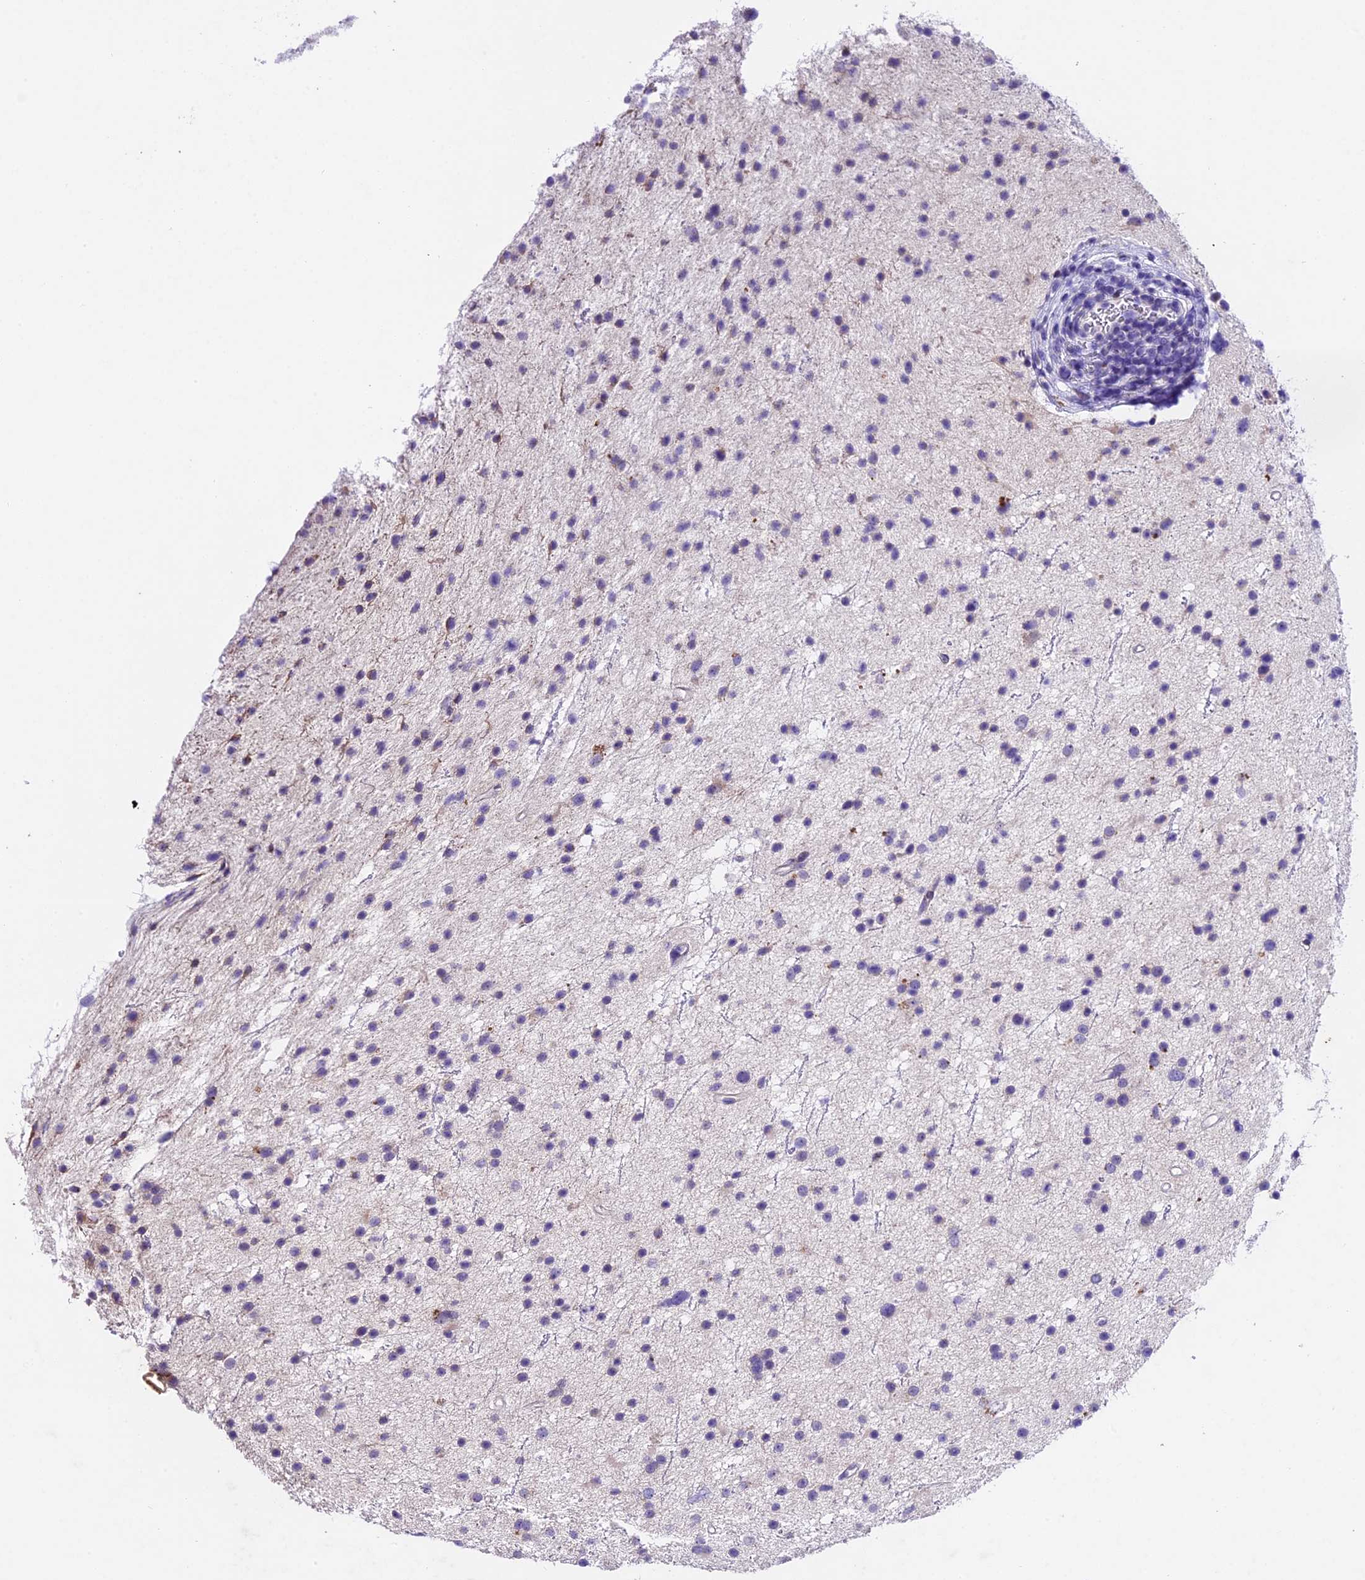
{"staining": {"intensity": "negative", "quantity": "none", "location": "none"}, "tissue": "glioma", "cell_type": "Tumor cells", "image_type": "cancer", "snomed": [{"axis": "morphology", "description": "Glioma, malignant, Low grade"}, {"axis": "topography", "description": "Cerebral cortex"}], "caption": "High magnification brightfield microscopy of low-grade glioma (malignant) stained with DAB (3,3'-diaminobenzidine) (brown) and counterstained with hematoxylin (blue): tumor cells show no significant expression.", "gene": "IFT140", "patient": {"sex": "female", "age": 39}}